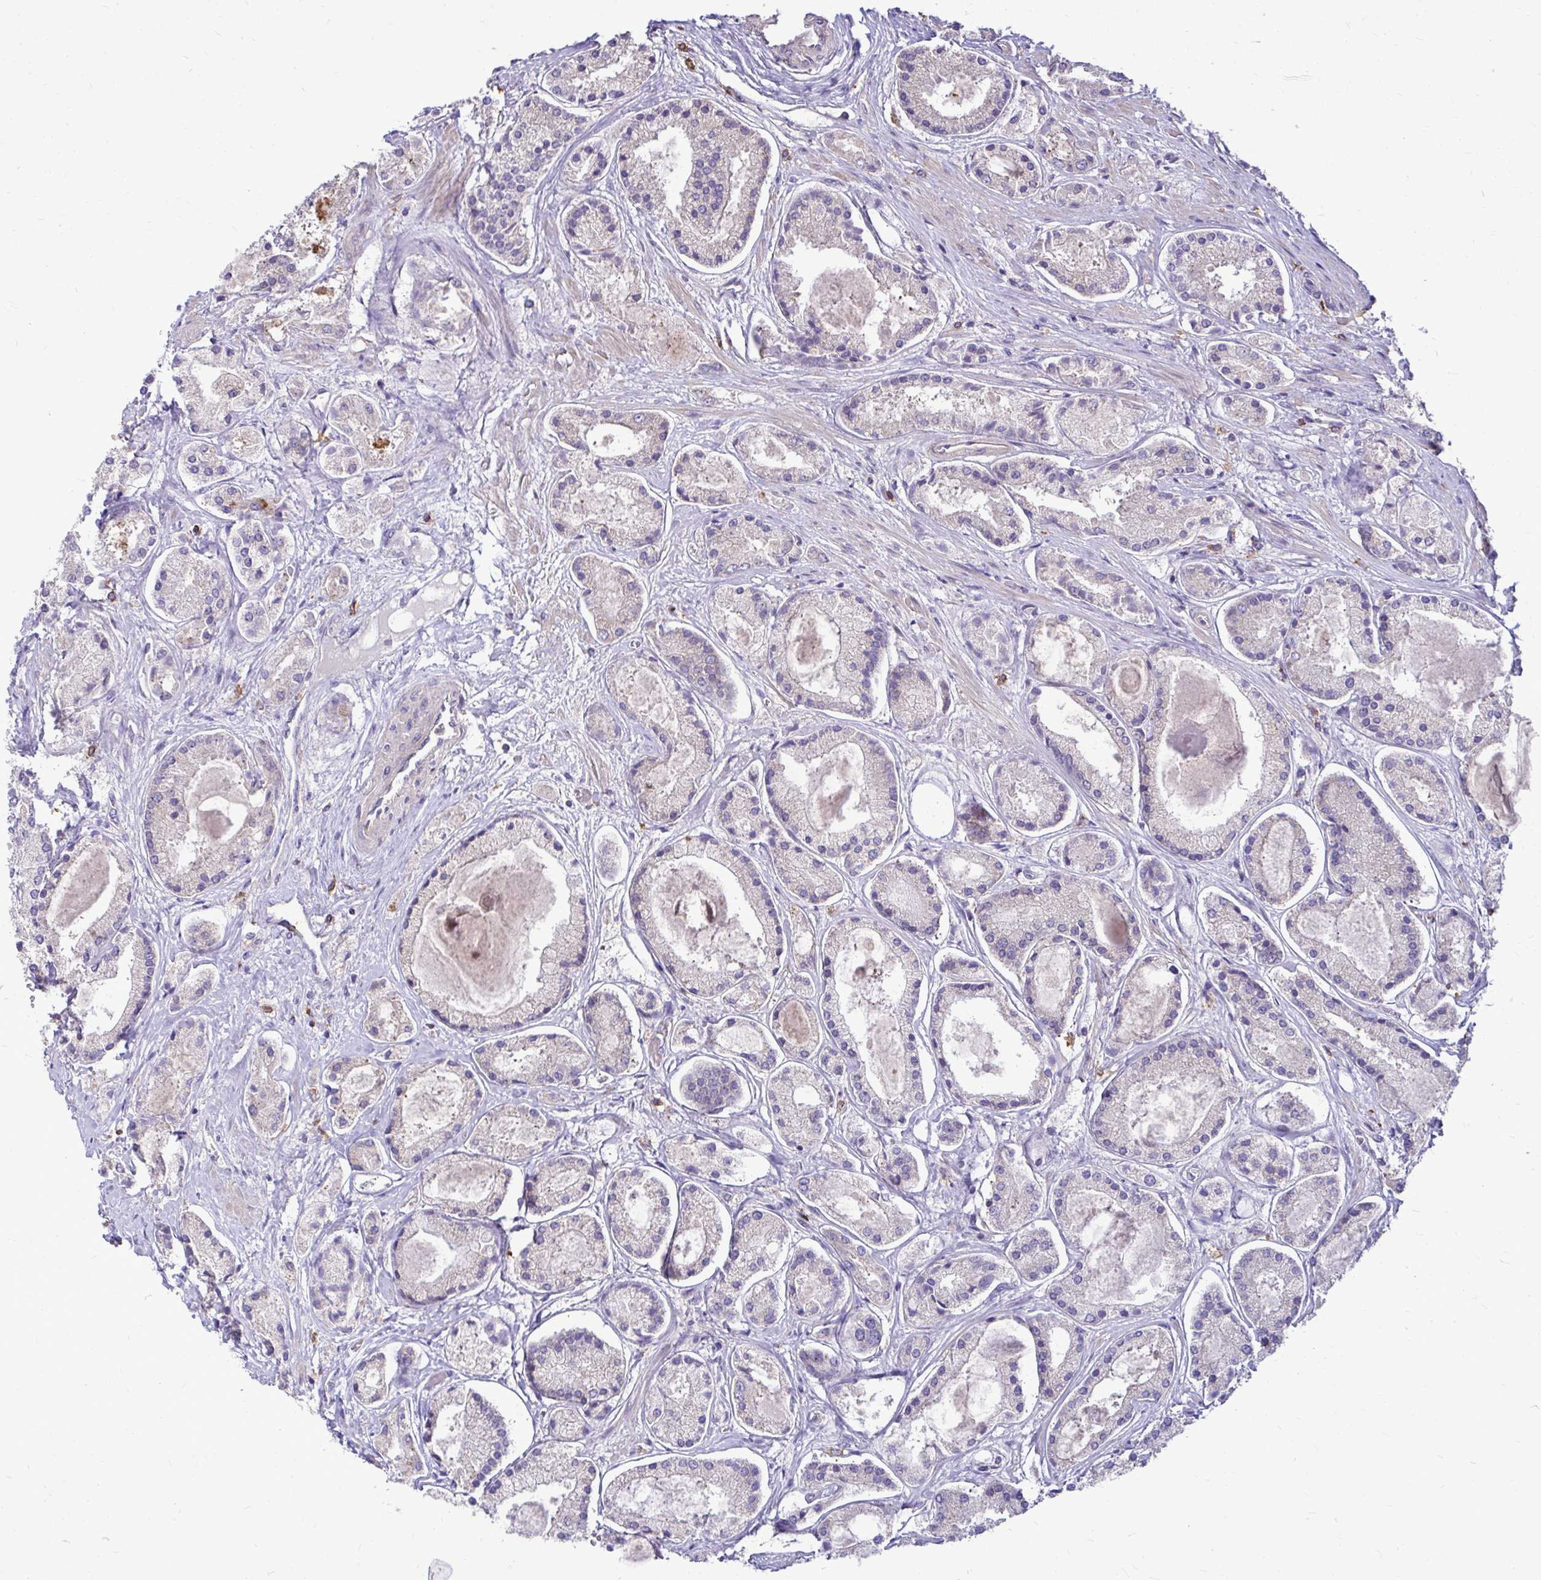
{"staining": {"intensity": "negative", "quantity": "none", "location": "none"}, "tissue": "prostate cancer", "cell_type": "Tumor cells", "image_type": "cancer", "snomed": [{"axis": "morphology", "description": "Adenocarcinoma, High grade"}, {"axis": "topography", "description": "Prostate"}], "caption": "Micrograph shows no protein staining in tumor cells of prostate cancer (high-grade adenocarcinoma) tissue.", "gene": "FMR1", "patient": {"sex": "male", "age": 67}}